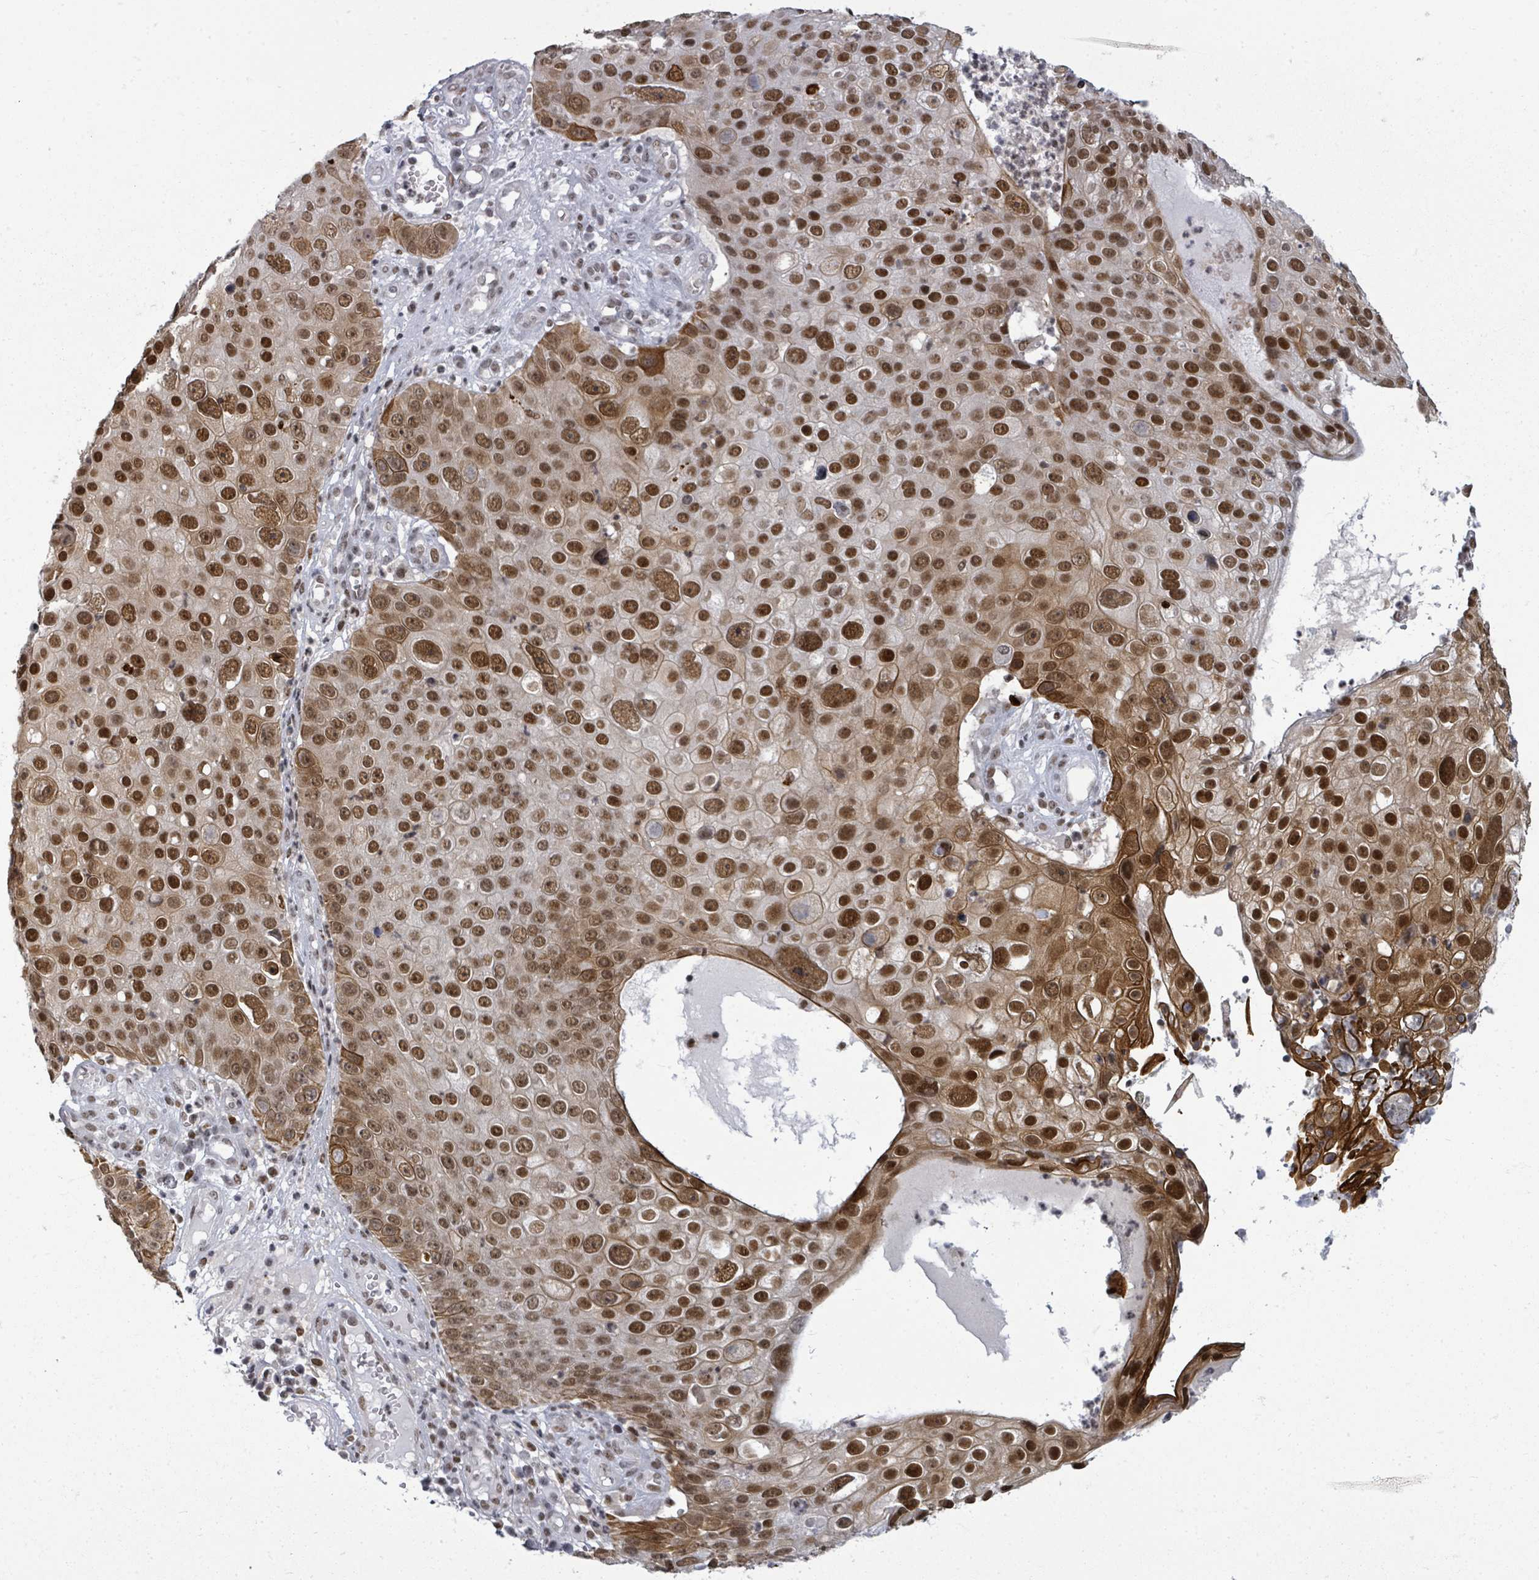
{"staining": {"intensity": "strong", "quantity": ">75%", "location": "cytoplasmic/membranous,nuclear"}, "tissue": "skin cancer", "cell_type": "Tumor cells", "image_type": "cancer", "snomed": [{"axis": "morphology", "description": "Squamous cell carcinoma, NOS"}, {"axis": "topography", "description": "Skin"}], "caption": "Immunohistochemical staining of human skin squamous cell carcinoma exhibits high levels of strong cytoplasmic/membranous and nuclear protein positivity in approximately >75% of tumor cells.", "gene": "ERCC5", "patient": {"sex": "male", "age": 71}}